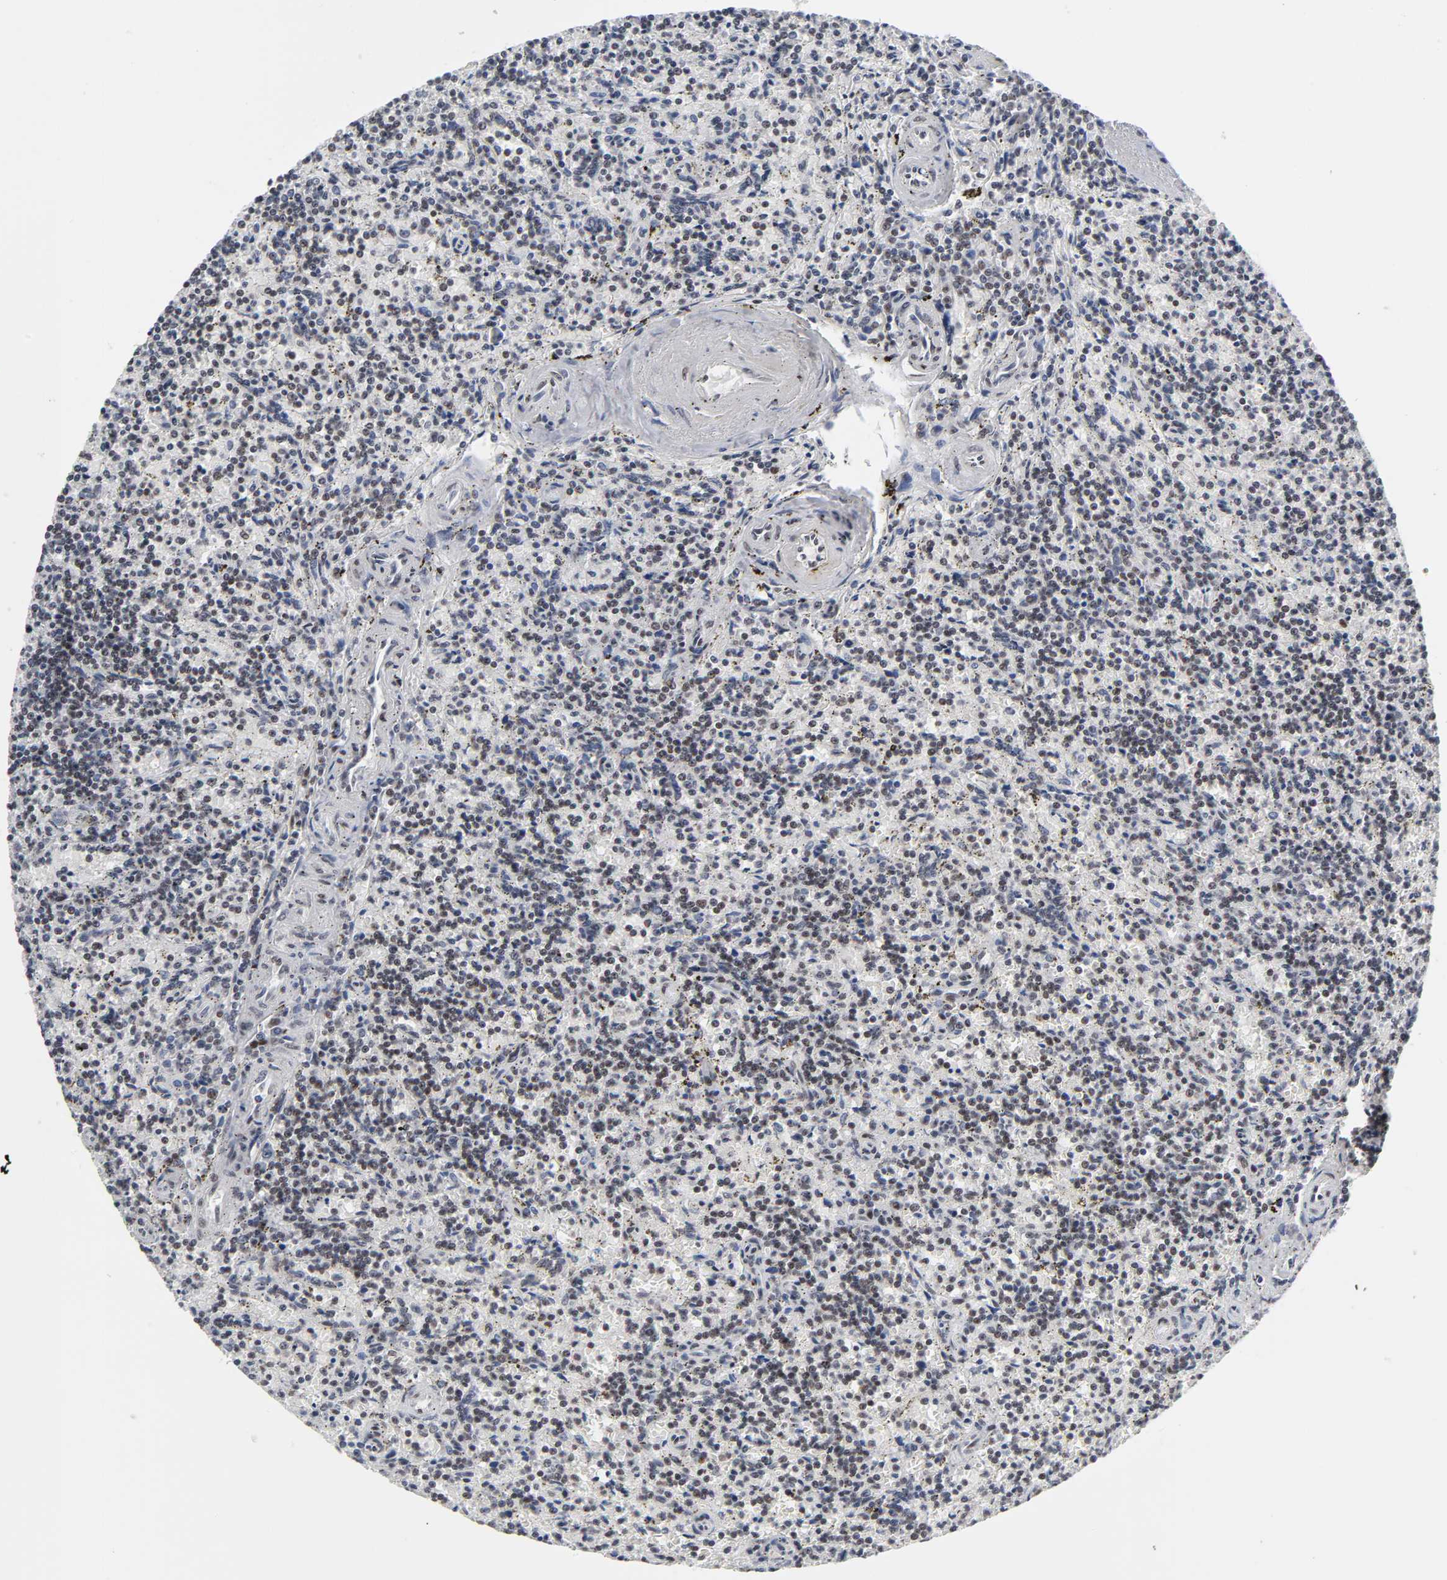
{"staining": {"intensity": "weak", "quantity": "25%-75%", "location": "nuclear"}, "tissue": "lymphoma", "cell_type": "Tumor cells", "image_type": "cancer", "snomed": [{"axis": "morphology", "description": "Malignant lymphoma, non-Hodgkin's type, Low grade"}, {"axis": "topography", "description": "Spleen"}], "caption": "This photomicrograph displays immunohistochemistry (IHC) staining of human low-grade malignant lymphoma, non-Hodgkin's type, with low weak nuclear positivity in approximately 25%-75% of tumor cells.", "gene": "TRIM33", "patient": {"sex": "male", "age": 73}}